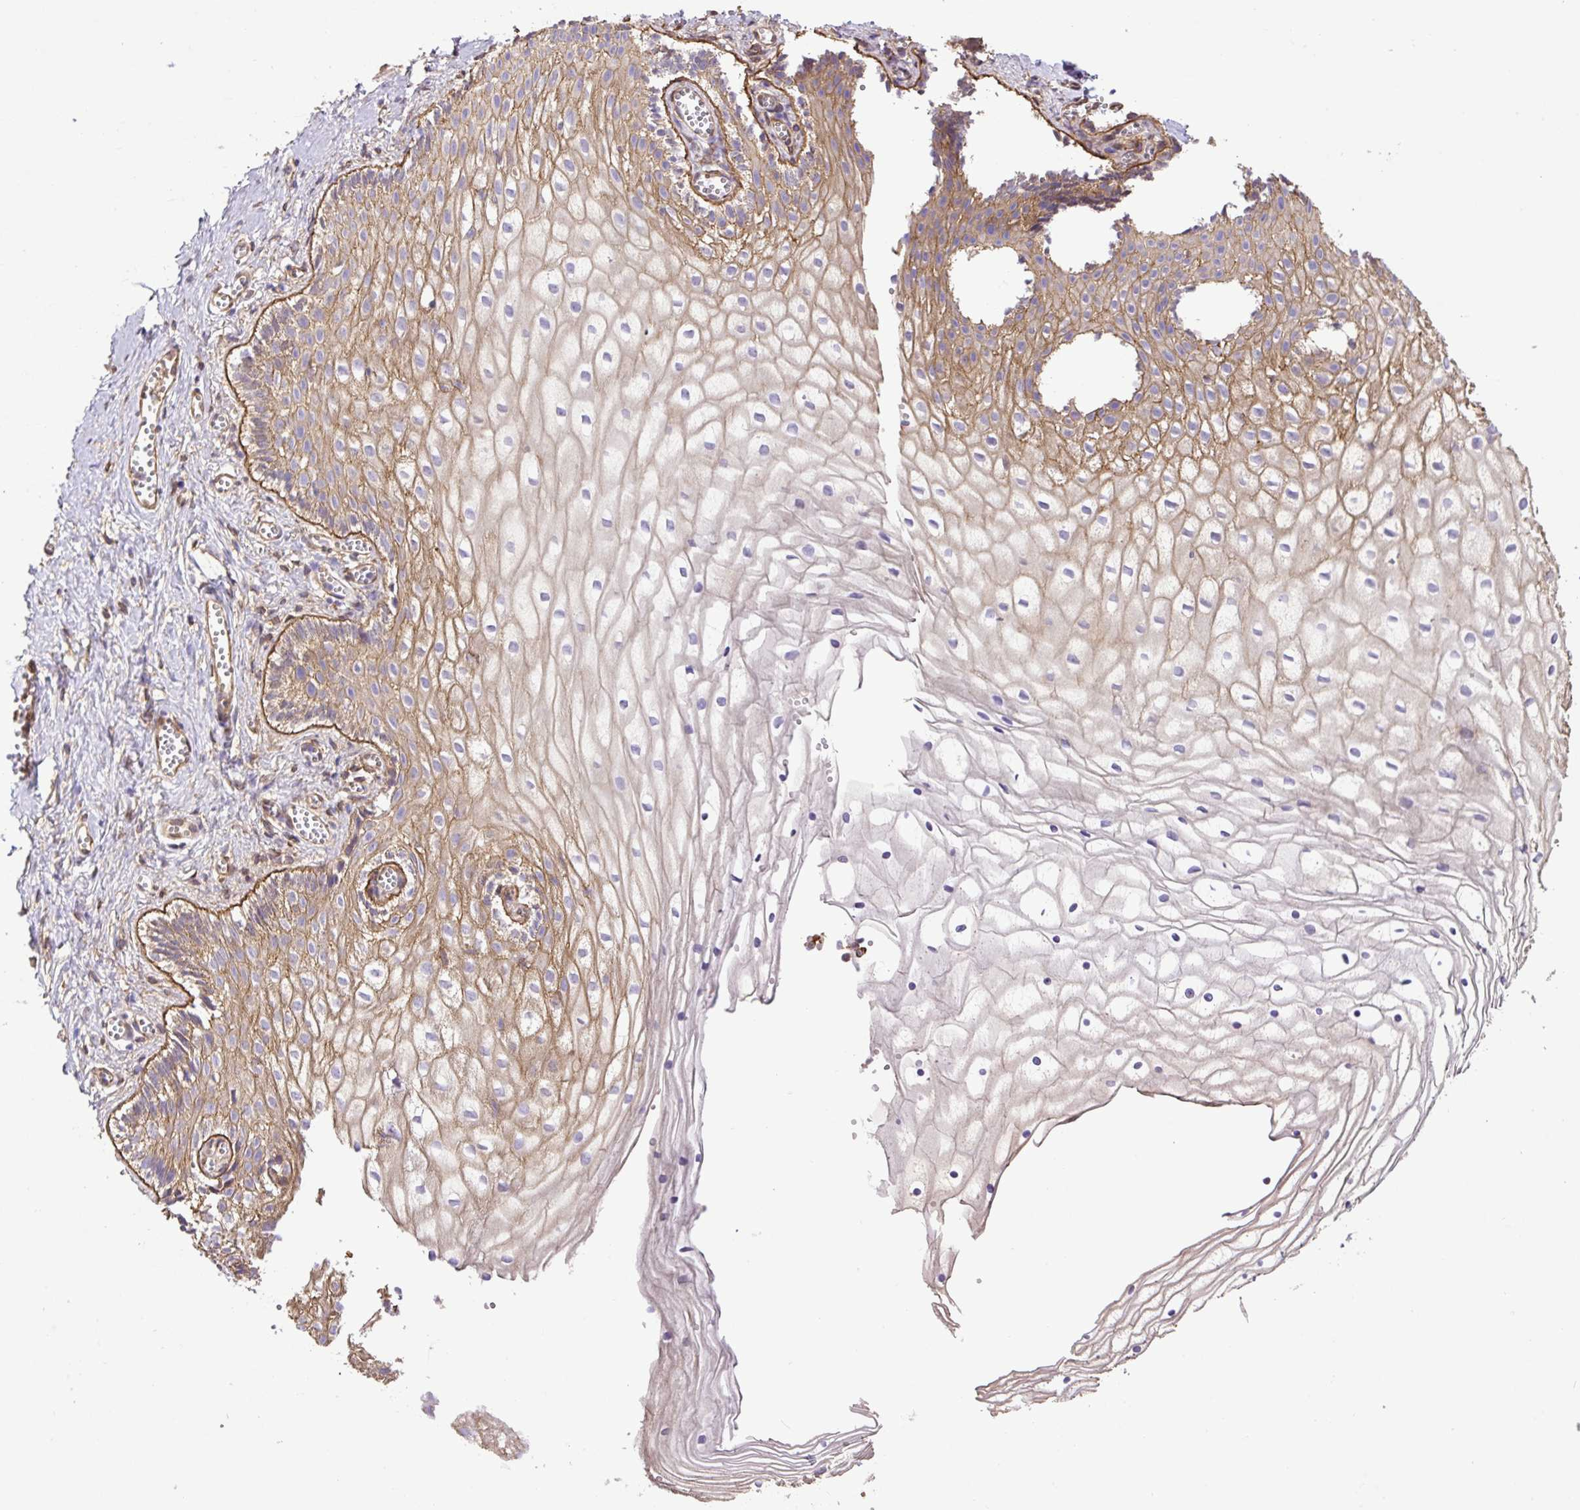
{"staining": {"intensity": "moderate", "quantity": "25%-75%", "location": "cytoplasmic/membranous"}, "tissue": "vagina", "cell_type": "Squamous epithelial cells", "image_type": "normal", "snomed": [{"axis": "morphology", "description": "Normal tissue, NOS"}, {"axis": "topography", "description": "Vagina"}], "caption": "Immunohistochemistry (IHC) of benign vagina exhibits medium levels of moderate cytoplasmic/membranous positivity in approximately 25%-75% of squamous epithelial cells. (brown staining indicates protein expression, while blue staining denotes nuclei).", "gene": "DCTN1", "patient": {"sex": "female", "age": 56}}